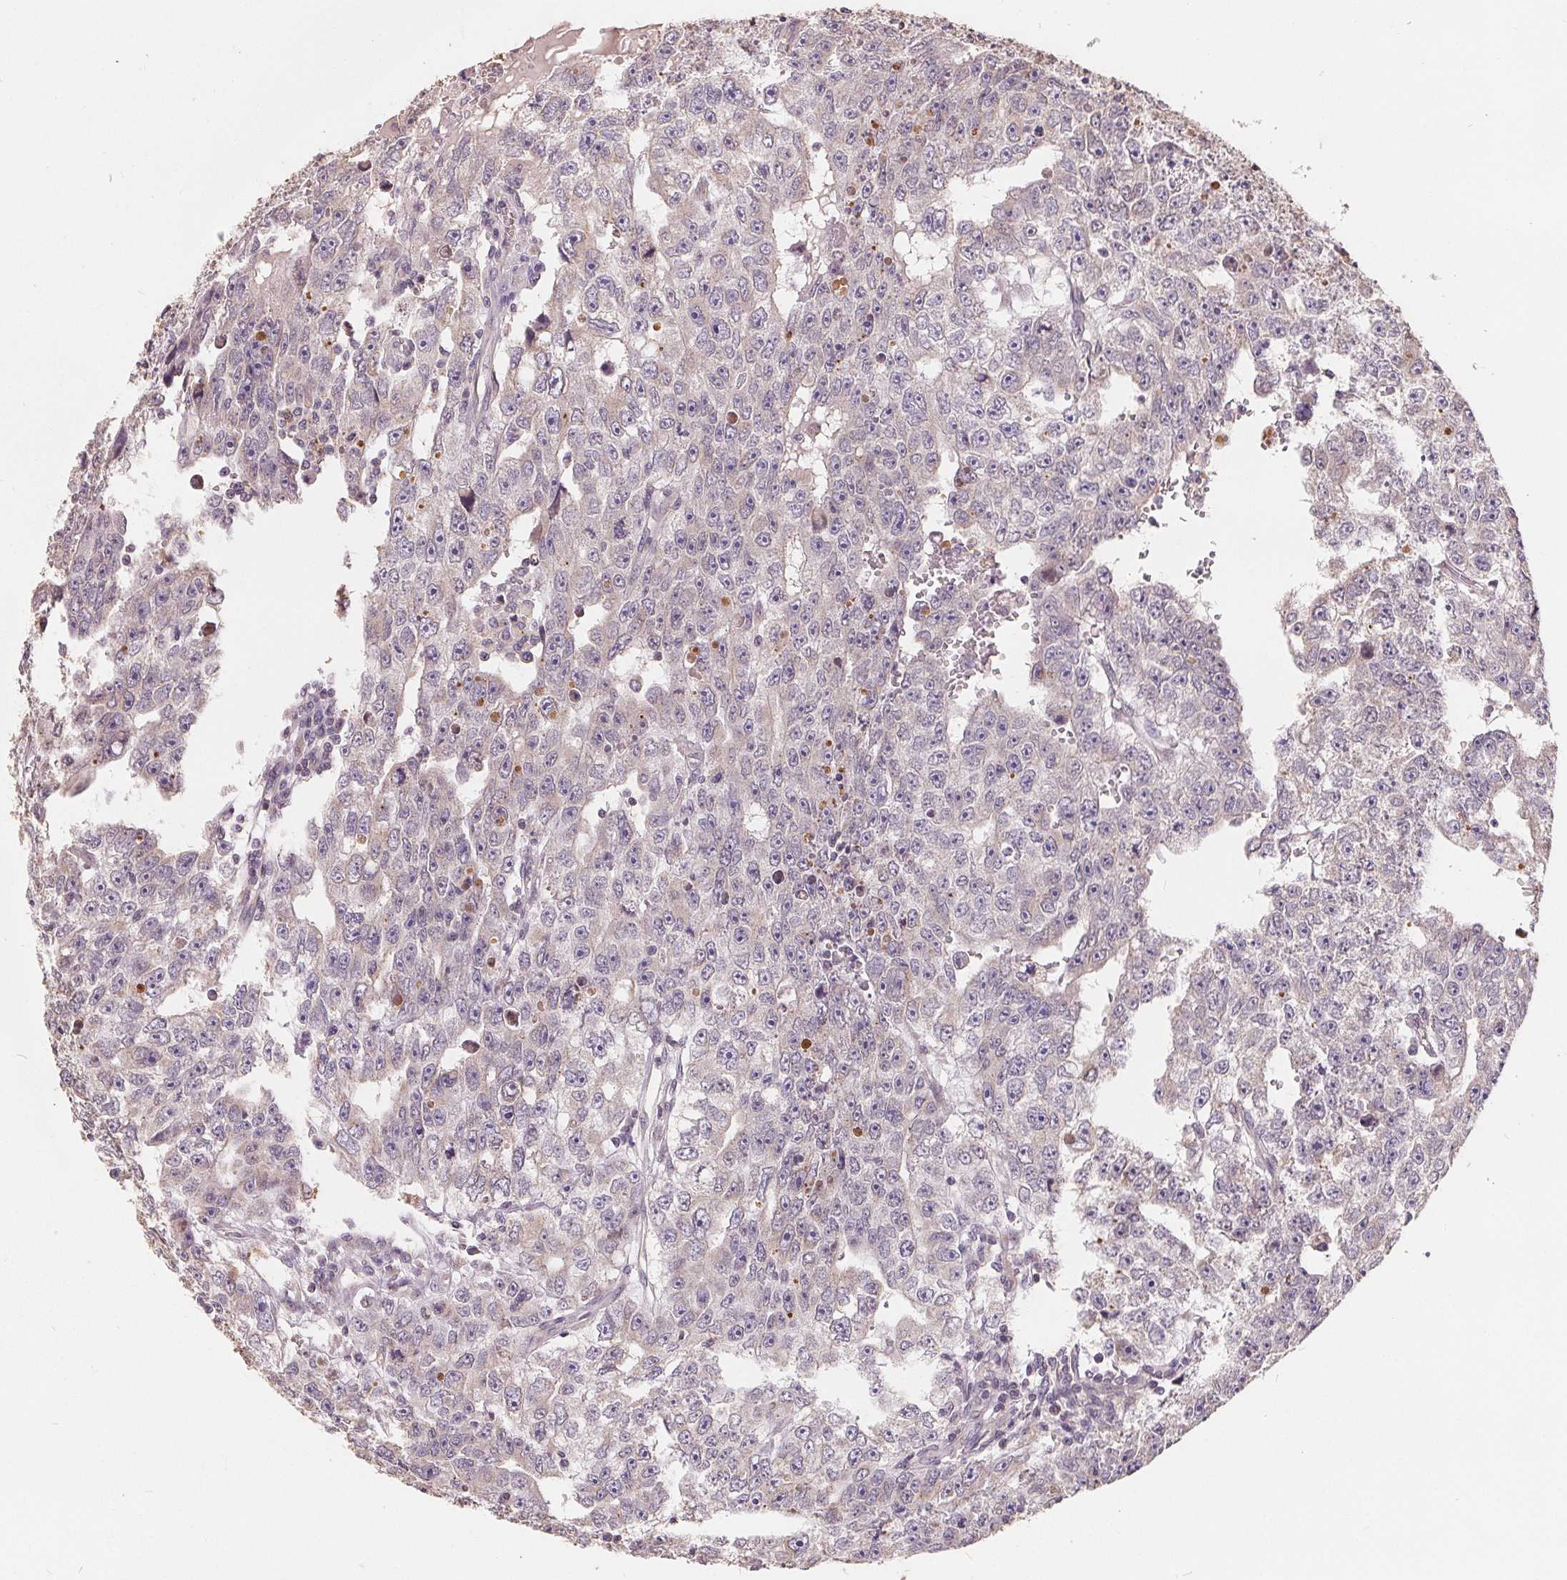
{"staining": {"intensity": "negative", "quantity": "none", "location": "none"}, "tissue": "testis cancer", "cell_type": "Tumor cells", "image_type": "cancer", "snomed": [{"axis": "morphology", "description": "Carcinoma, Embryonal, NOS"}, {"axis": "topography", "description": "Testis"}], "caption": "Tumor cells are negative for protein expression in human embryonal carcinoma (testis).", "gene": "CDIPT", "patient": {"sex": "male", "age": 20}}